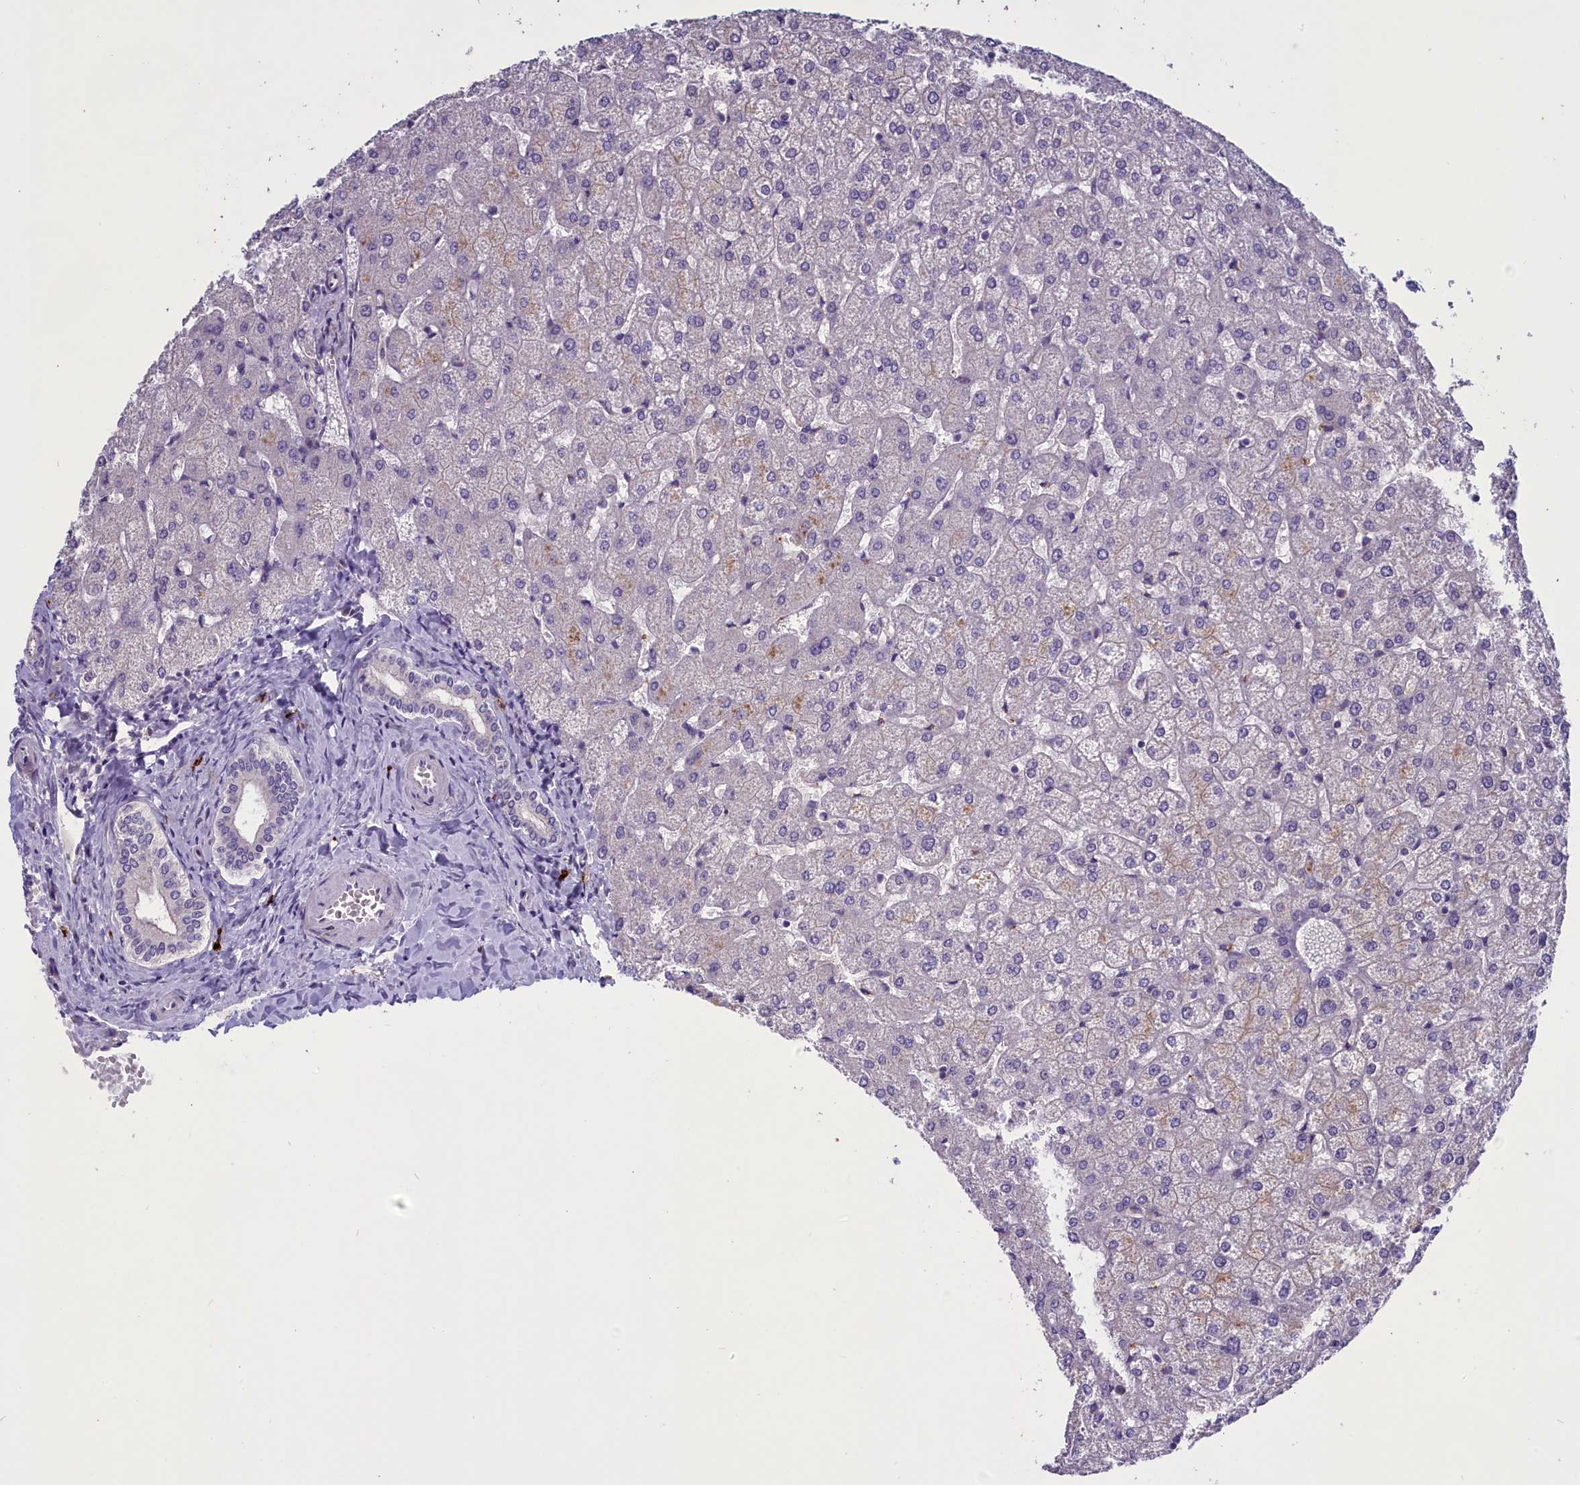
{"staining": {"intensity": "negative", "quantity": "none", "location": "none"}, "tissue": "liver", "cell_type": "Cholangiocytes", "image_type": "normal", "snomed": [{"axis": "morphology", "description": "Normal tissue, NOS"}, {"axis": "topography", "description": "Liver"}], "caption": "Immunohistochemistry histopathology image of unremarkable human liver stained for a protein (brown), which exhibits no staining in cholangiocytes.", "gene": "ENPP6", "patient": {"sex": "female", "age": 32}}